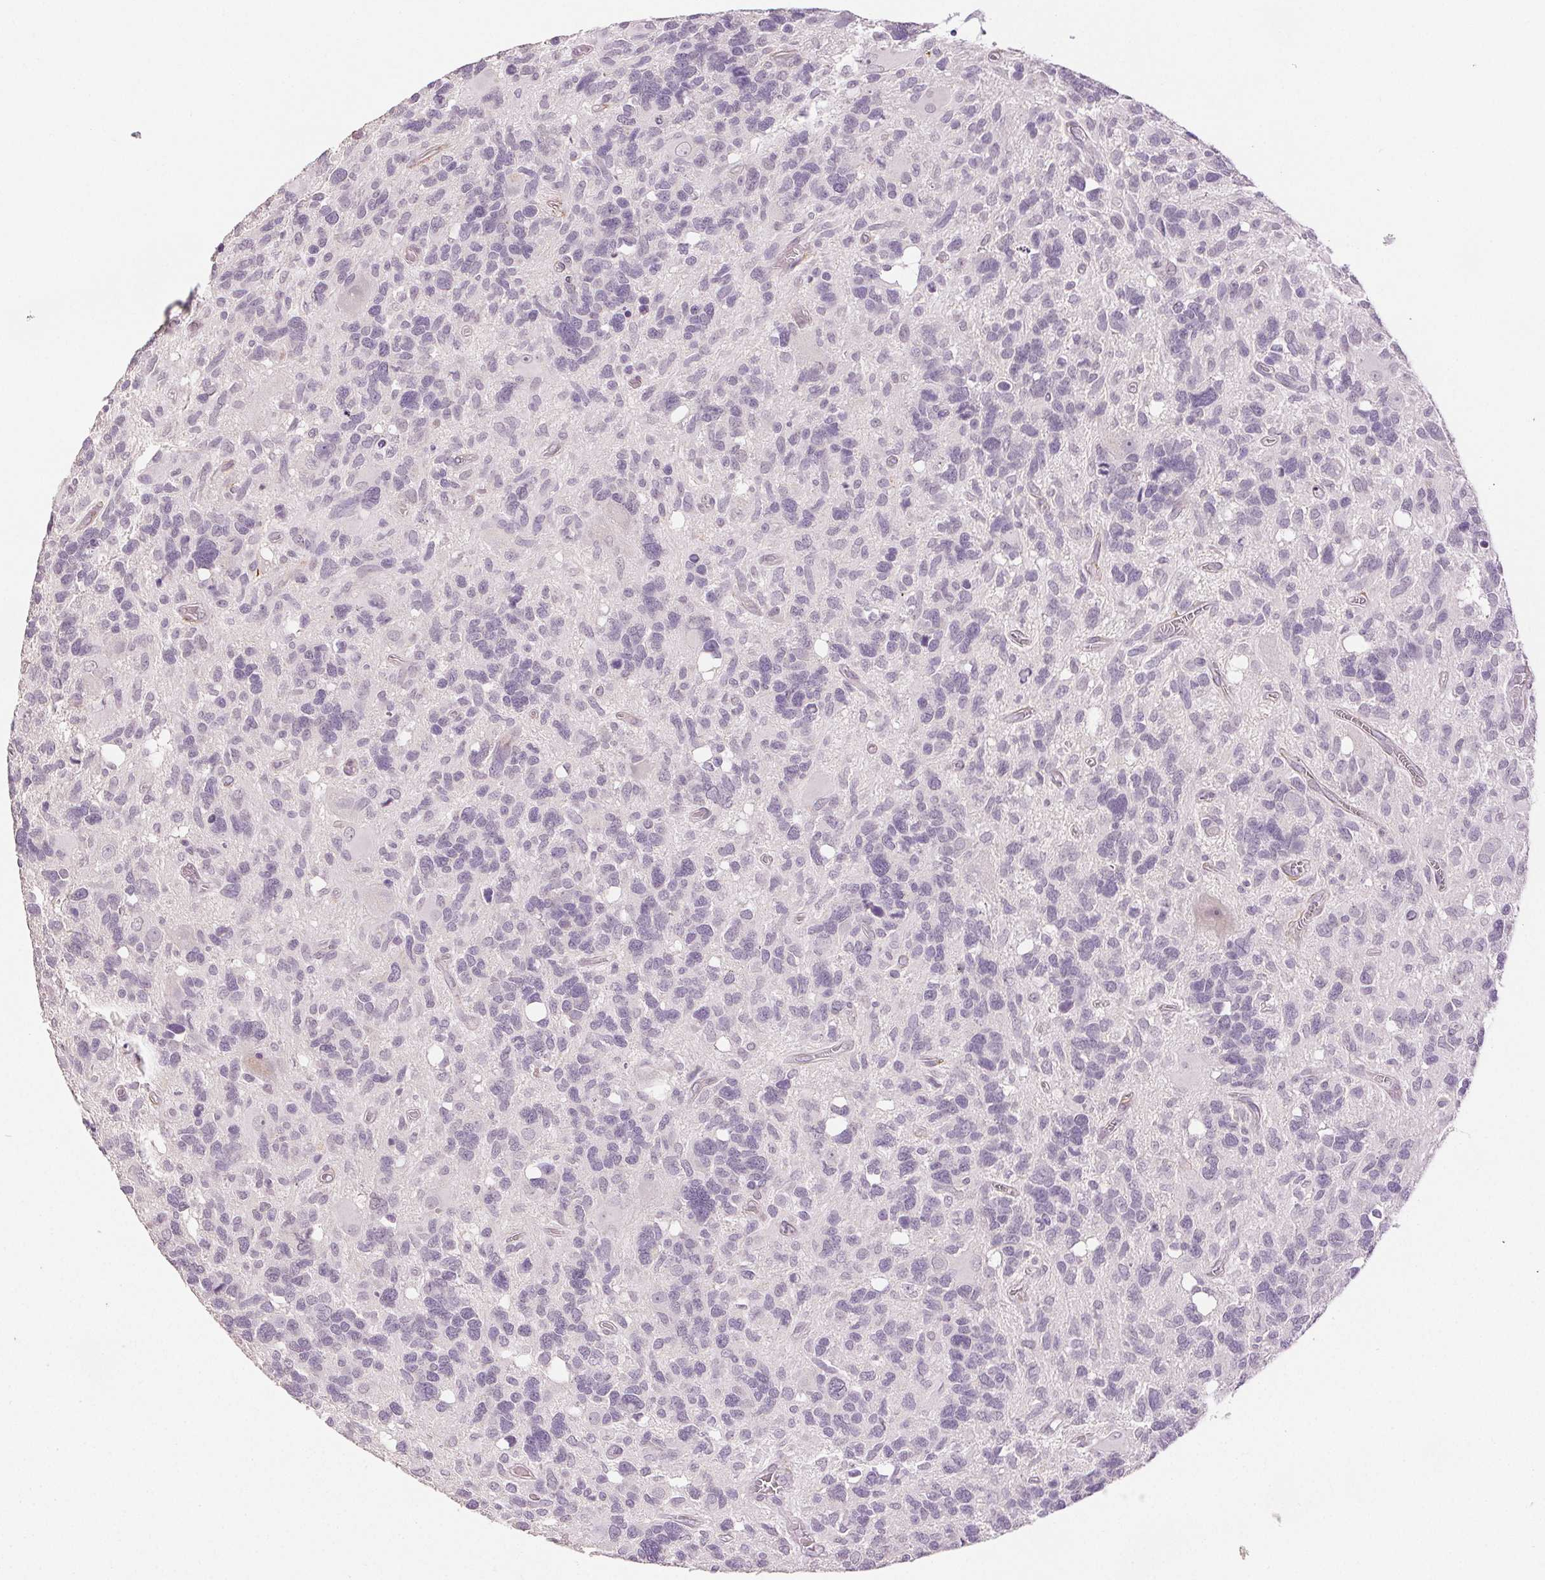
{"staining": {"intensity": "negative", "quantity": "none", "location": "none"}, "tissue": "glioma", "cell_type": "Tumor cells", "image_type": "cancer", "snomed": [{"axis": "morphology", "description": "Glioma, malignant, High grade"}, {"axis": "topography", "description": "Brain"}], "caption": "High magnification brightfield microscopy of malignant glioma (high-grade) stained with DAB (brown) and counterstained with hematoxylin (blue): tumor cells show no significant expression.", "gene": "FBN1", "patient": {"sex": "male", "age": 49}}